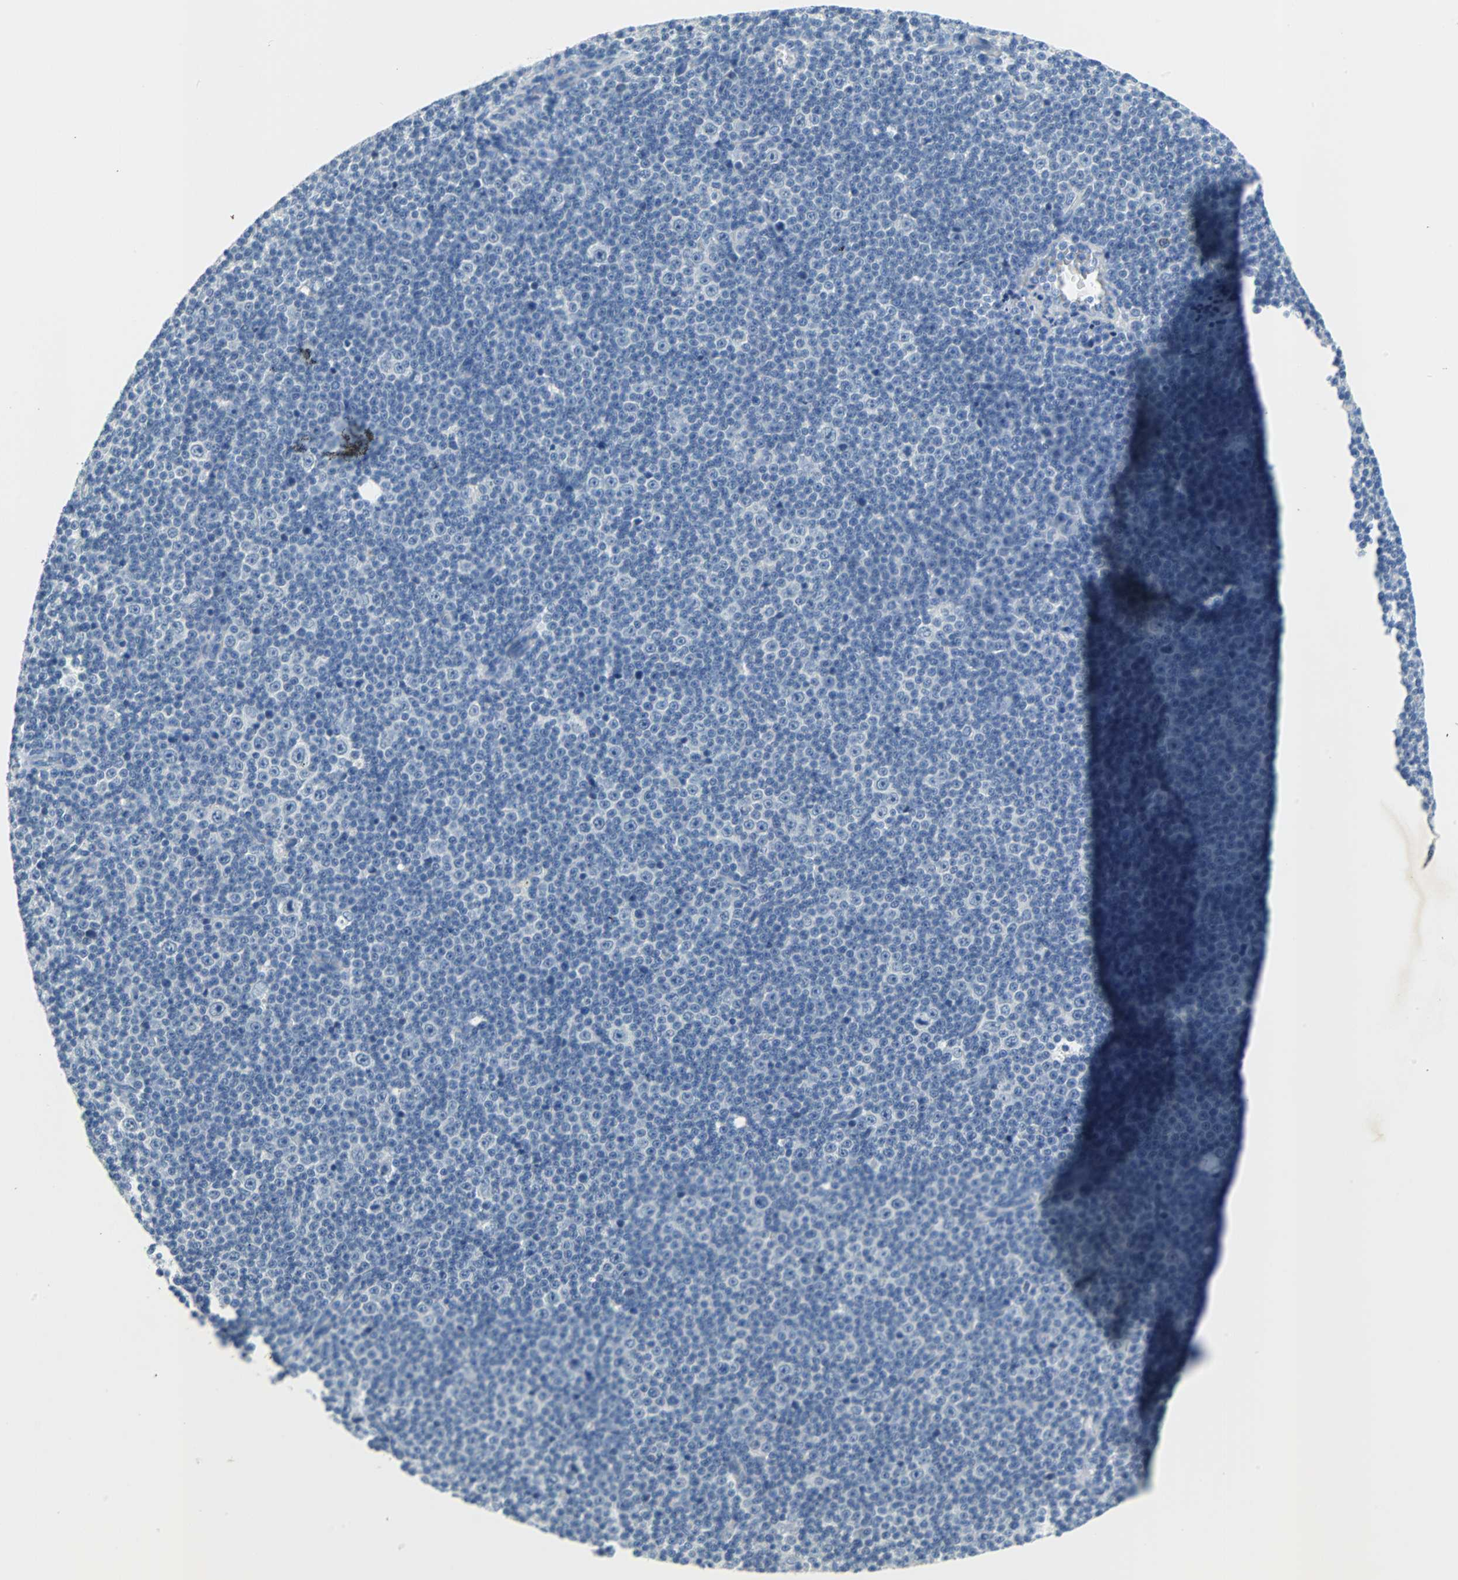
{"staining": {"intensity": "negative", "quantity": "none", "location": "none"}, "tissue": "lymphoma", "cell_type": "Tumor cells", "image_type": "cancer", "snomed": [{"axis": "morphology", "description": "Malignant lymphoma, non-Hodgkin's type, Low grade"}, {"axis": "topography", "description": "Lymph node"}], "caption": "Photomicrograph shows no protein staining in tumor cells of lymphoma tissue.", "gene": "MUC7", "patient": {"sex": "female", "age": 67}}